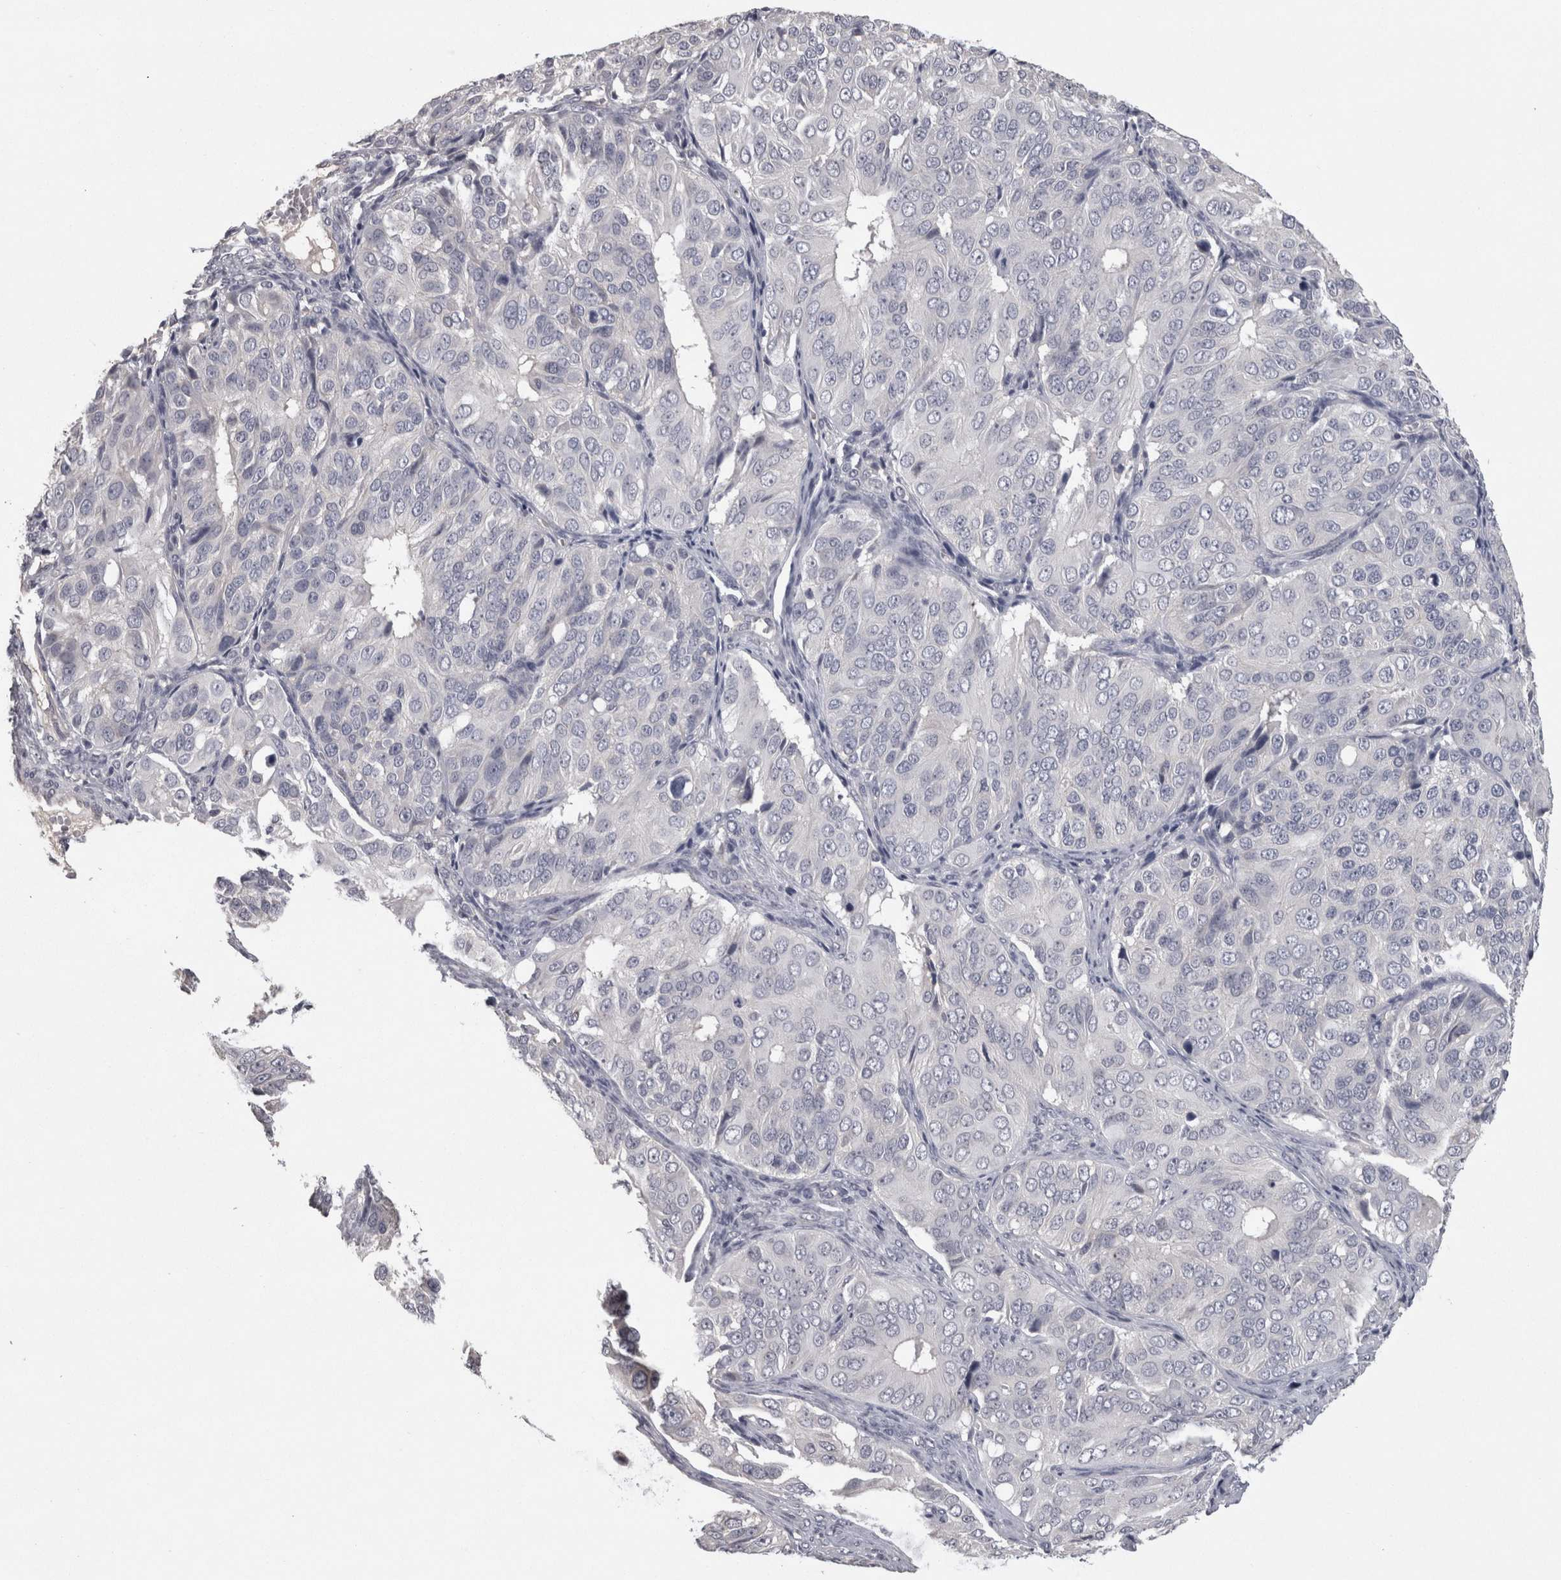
{"staining": {"intensity": "negative", "quantity": "none", "location": "none"}, "tissue": "ovarian cancer", "cell_type": "Tumor cells", "image_type": "cancer", "snomed": [{"axis": "morphology", "description": "Carcinoma, endometroid"}, {"axis": "topography", "description": "Ovary"}], "caption": "IHC of human ovarian endometroid carcinoma demonstrates no staining in tumor cells.", "gene": "PON3", "patient": {"sex": "female", "age": 51}}